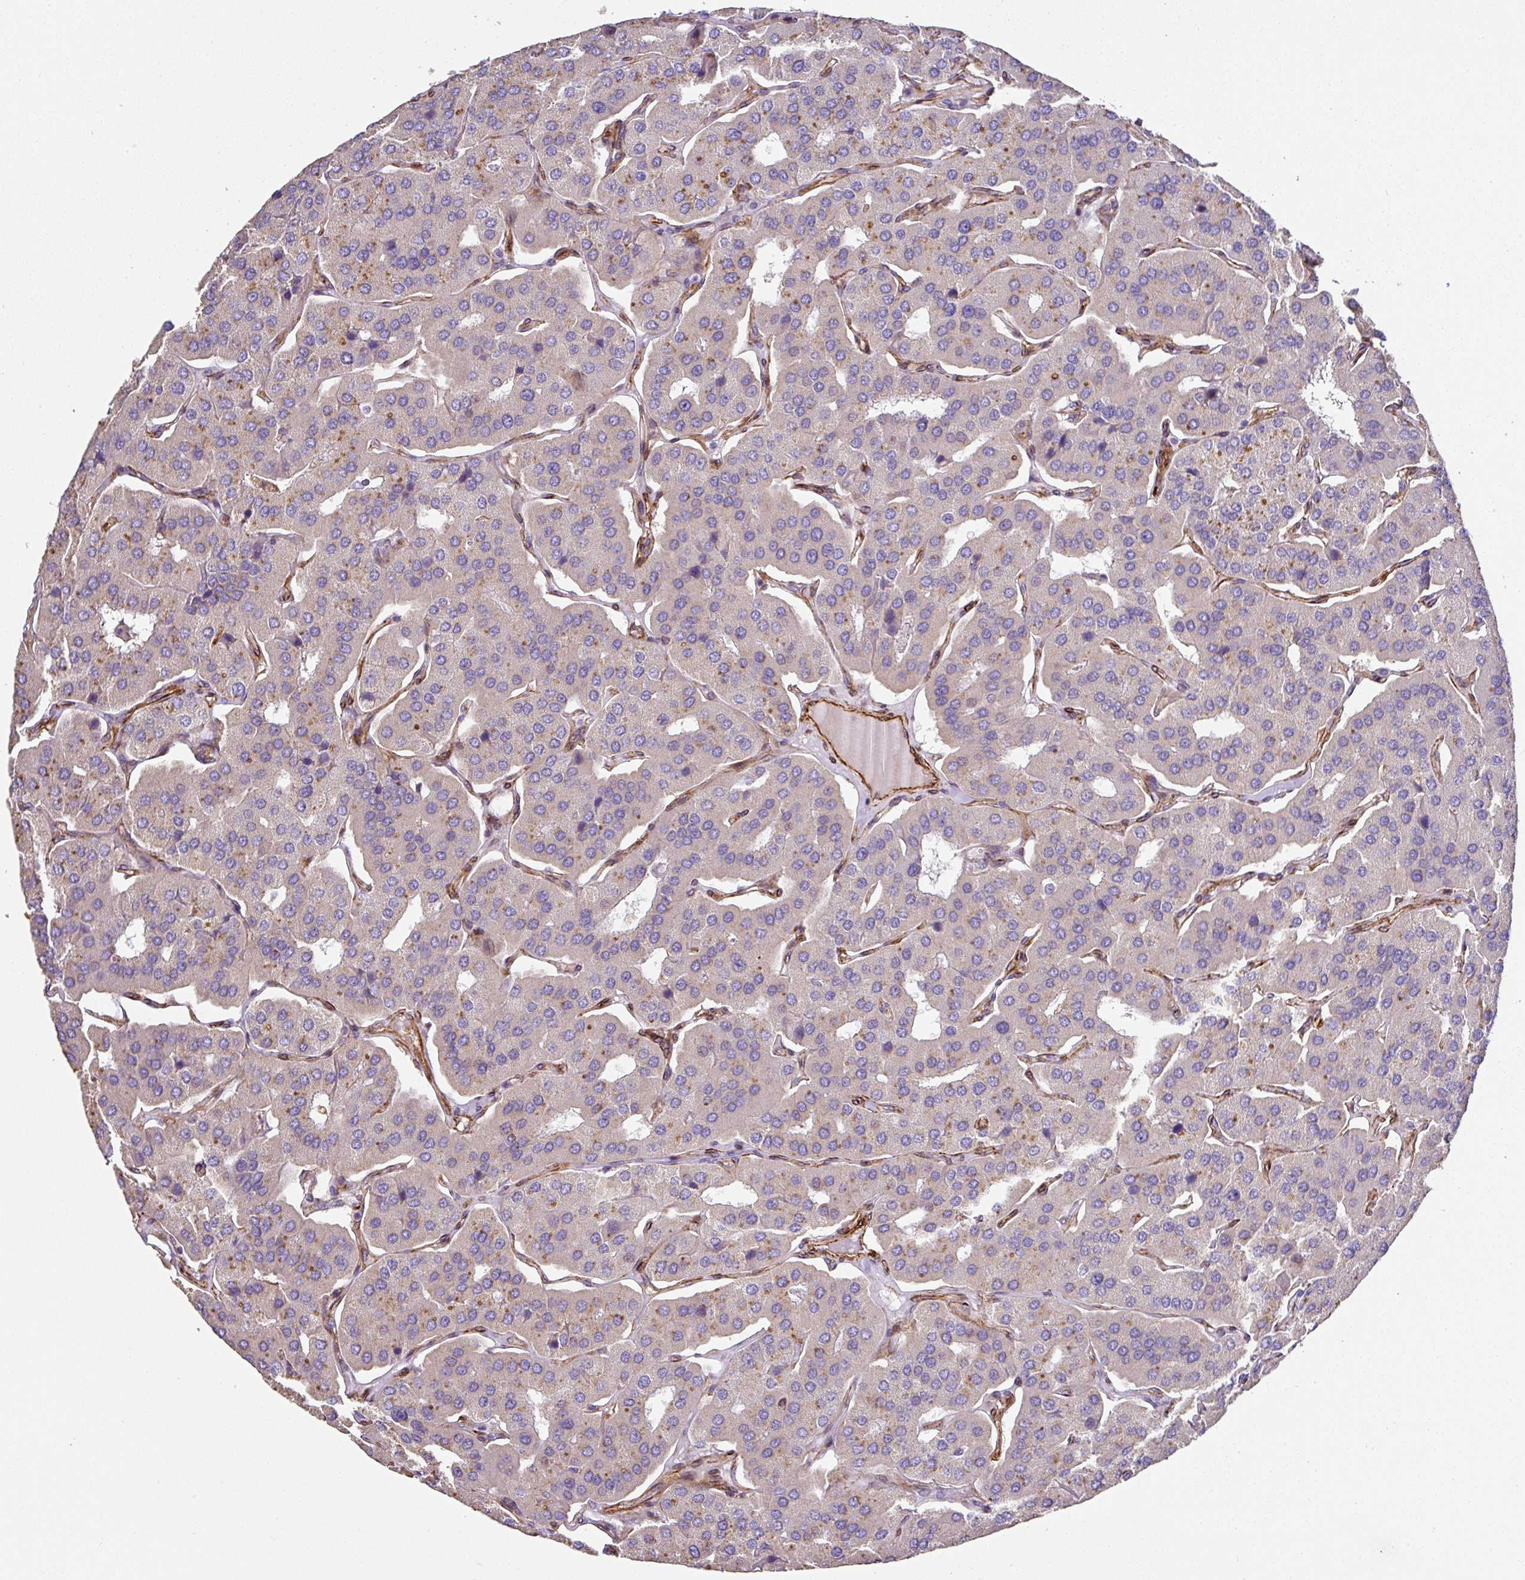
{"staining": {"intensity": "moderate", "quantity": "<25%", "location": "cytoplasmic/membranous"}, "tissue": "parathyroid gland", "cell_type": "Glandular cells", "image_type": "normal", "snomed": [{"axis": "morphology", "description": "Normal tissue, NOS"}, {"axis": "morphology", "description": "Adenoma, NOS"}, {"axis": "topography", "description": "Parathyroid gland"}], "caption": "Brown immunohistochemical staining in unremarkable human parathyroid gland exhibits moderate cytoplasmic/membranous staining in approximately <25% of glandular cells.", "gene": "SLC25A17", "patient": {"sex": "female", "age": 86}}